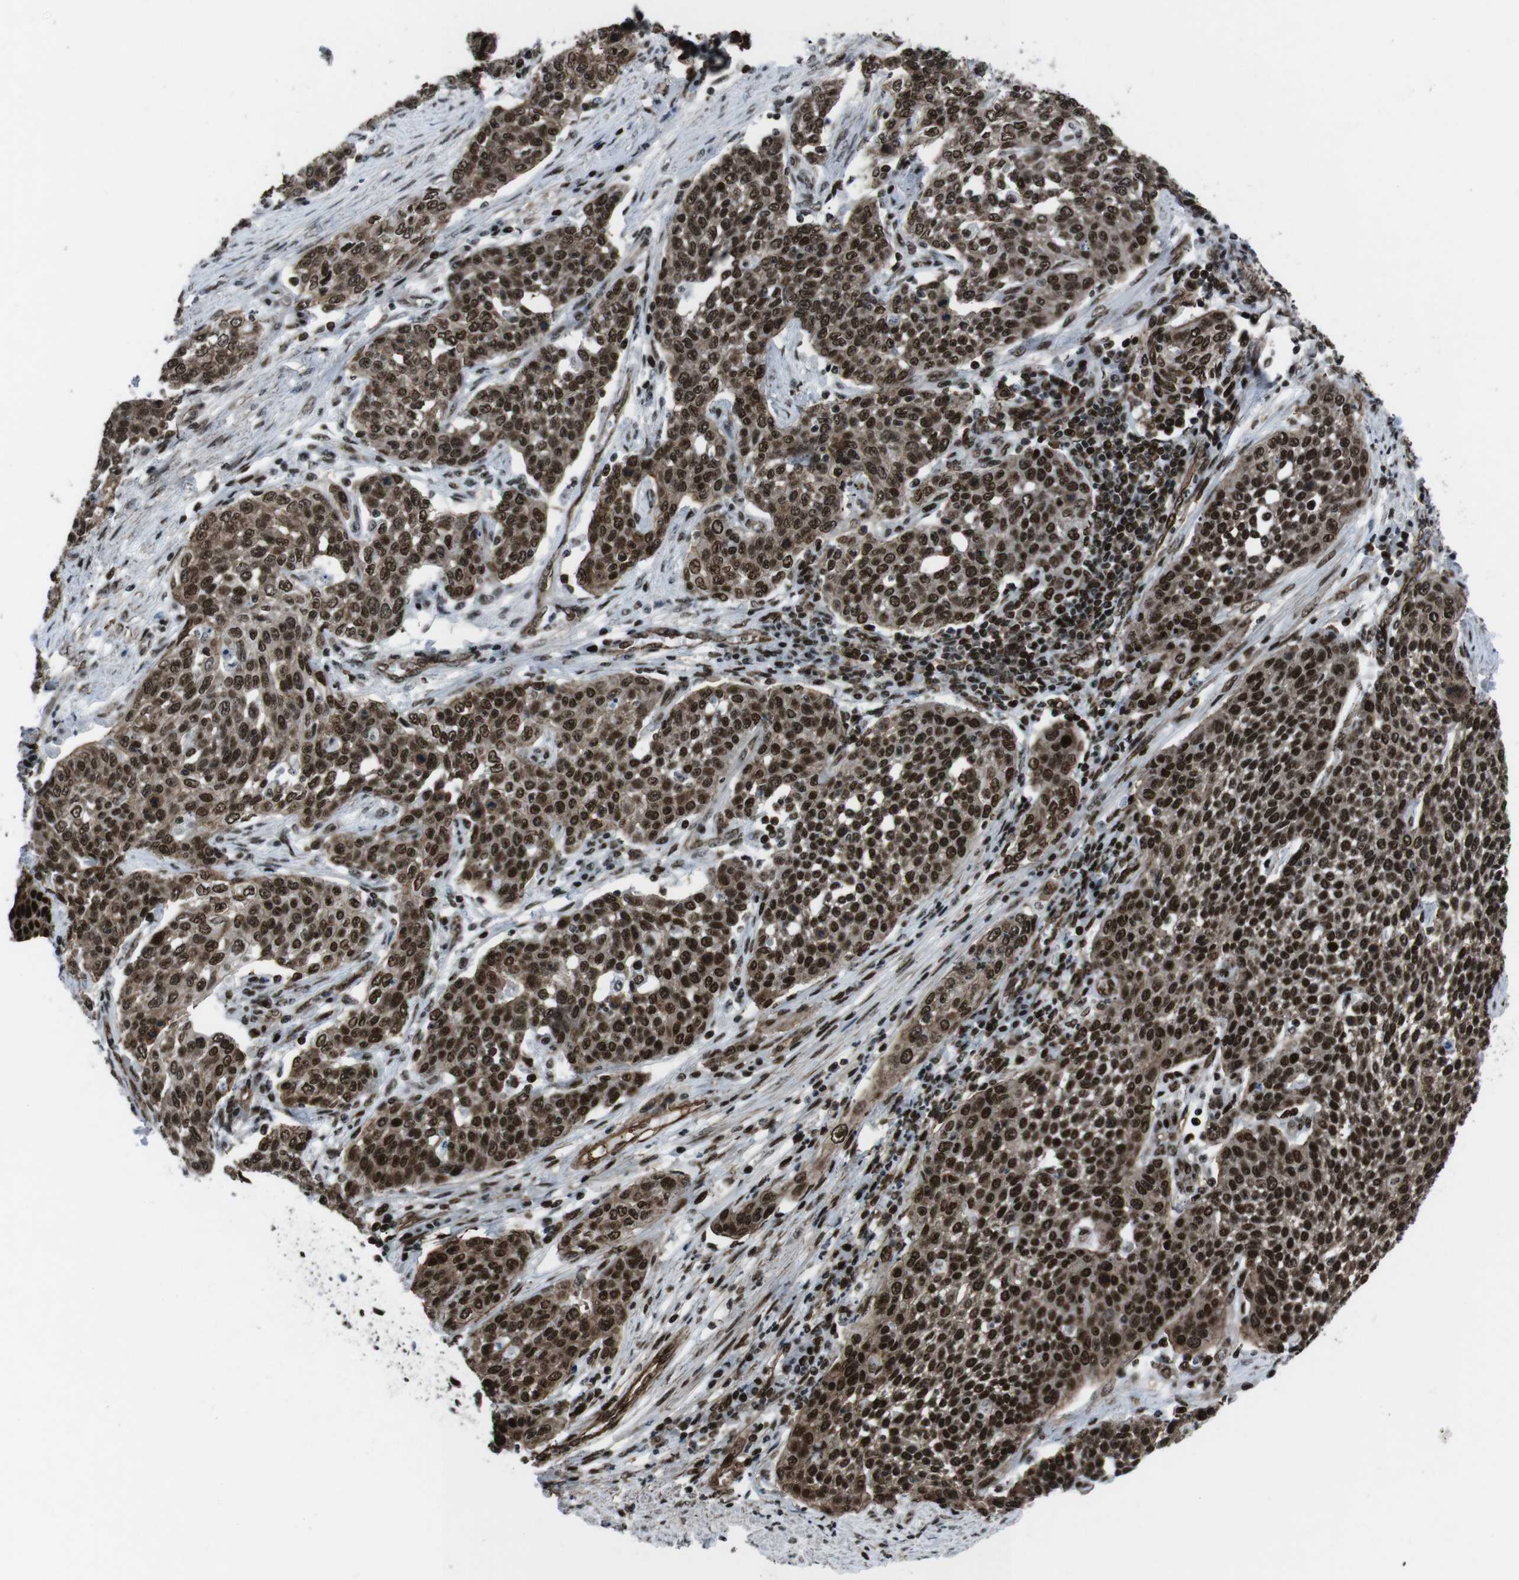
{"staining": {"intensity": "strong", "quantity": ">75%", "location": "cytoplasmic/membranous,nuclear"}, "tissue": "cervical cancer", "cell_type": "Tumor cells", "image_type": "cancer", "snomed": [{"axis": "morphology", "description": "Squamous cell carcinoma, NOS"}, {"axis": "topography", "description": "Cervix"}], "caption": "Immunohistochemical staining of squamous cell carcinoma (cervical) displays strong cytoplasmic/membranous and nuclear protein positivity in about >75% of tumor cells. The protein of interest is shown in brown color, while the nuclei are stained blue.", "gene": "HNRNPU", "patient": {"sex": "female", "age": 34}}